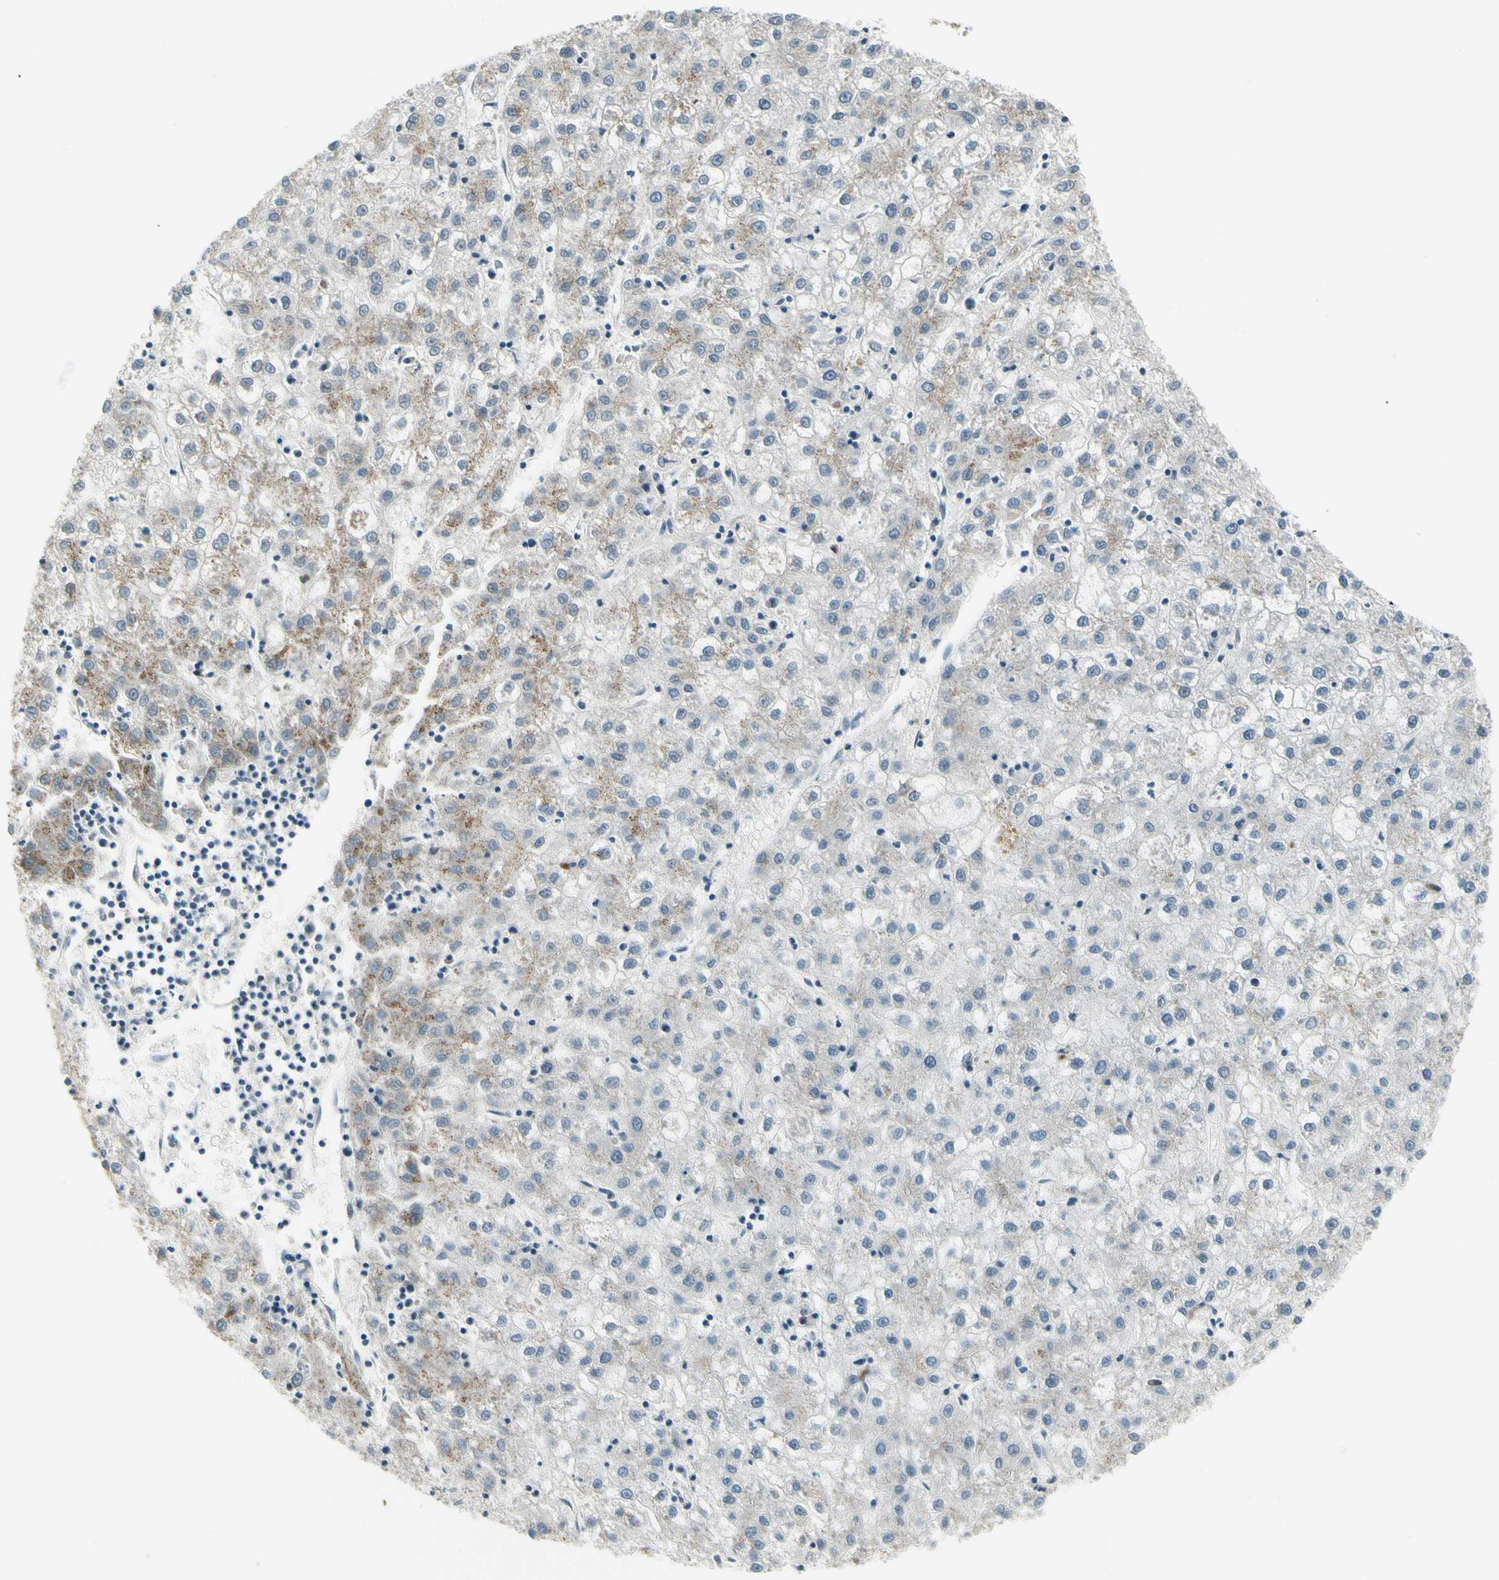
{"staining": {"intensity": "weak", "quantity": "<25%", "location": "cytoplasmic/membranous"}, "tissue": "liver cancer", "cell_type": "Tumor cells", "image_type": "cancer", "snomed": [{"axis": "morphology", "description": "Carcinoma, Hepatocellular, NOS"}, {"axis": "topography", "description": "Liver"}], "caption": "IHC of liver hepatocellular carcinoma shows no expression in tumor cells.", "gene": "MANSC1", "patient": {"sex": "male", "age": 72}}